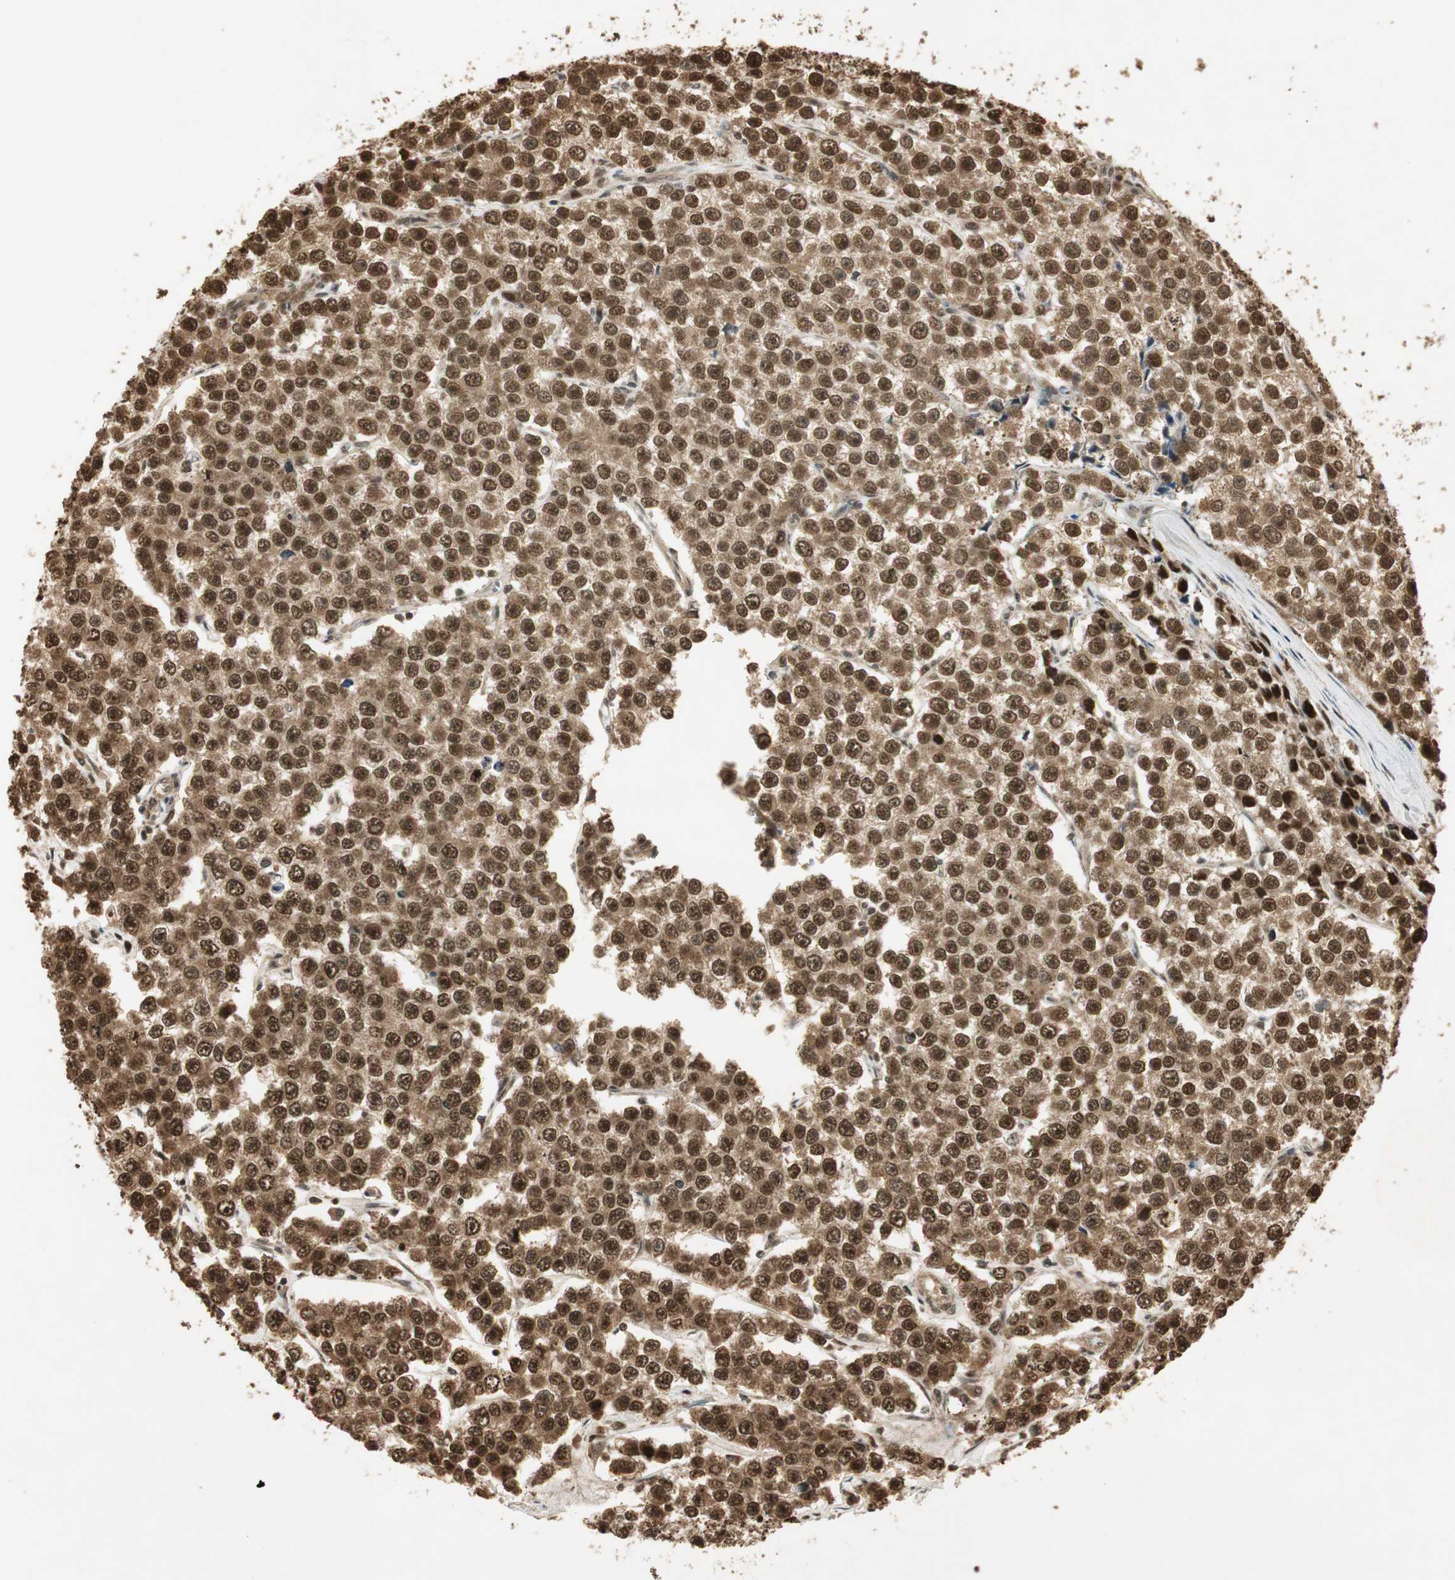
{"staining": {"intensity": "strong", "quantity": ">75%", "location": "cytoplasmic/membranous,nuclear"}, "tissue": "testis cancer", "cell_type": "Tumor cells", "image_type": "cancer", "snomed": [{"axis": "morphology", "description": "Seminoma, NOS"}, {"axis": "morphology", "description": "Carcinoma, Embryonal, NOS"}, {"axis": "topography", "description": "Testis"}], "caption": "High-magnification brightfield microscopy of testis cancer stained with DAB (brown) and counterstained with hematoxylin (blue). tumor cells exhibit strong cytoplasmic/membranous and nuclear staining is seen in about>75% of cells.", "gene": "RPA3", "patient": {"sex": "male", "age": 52}}